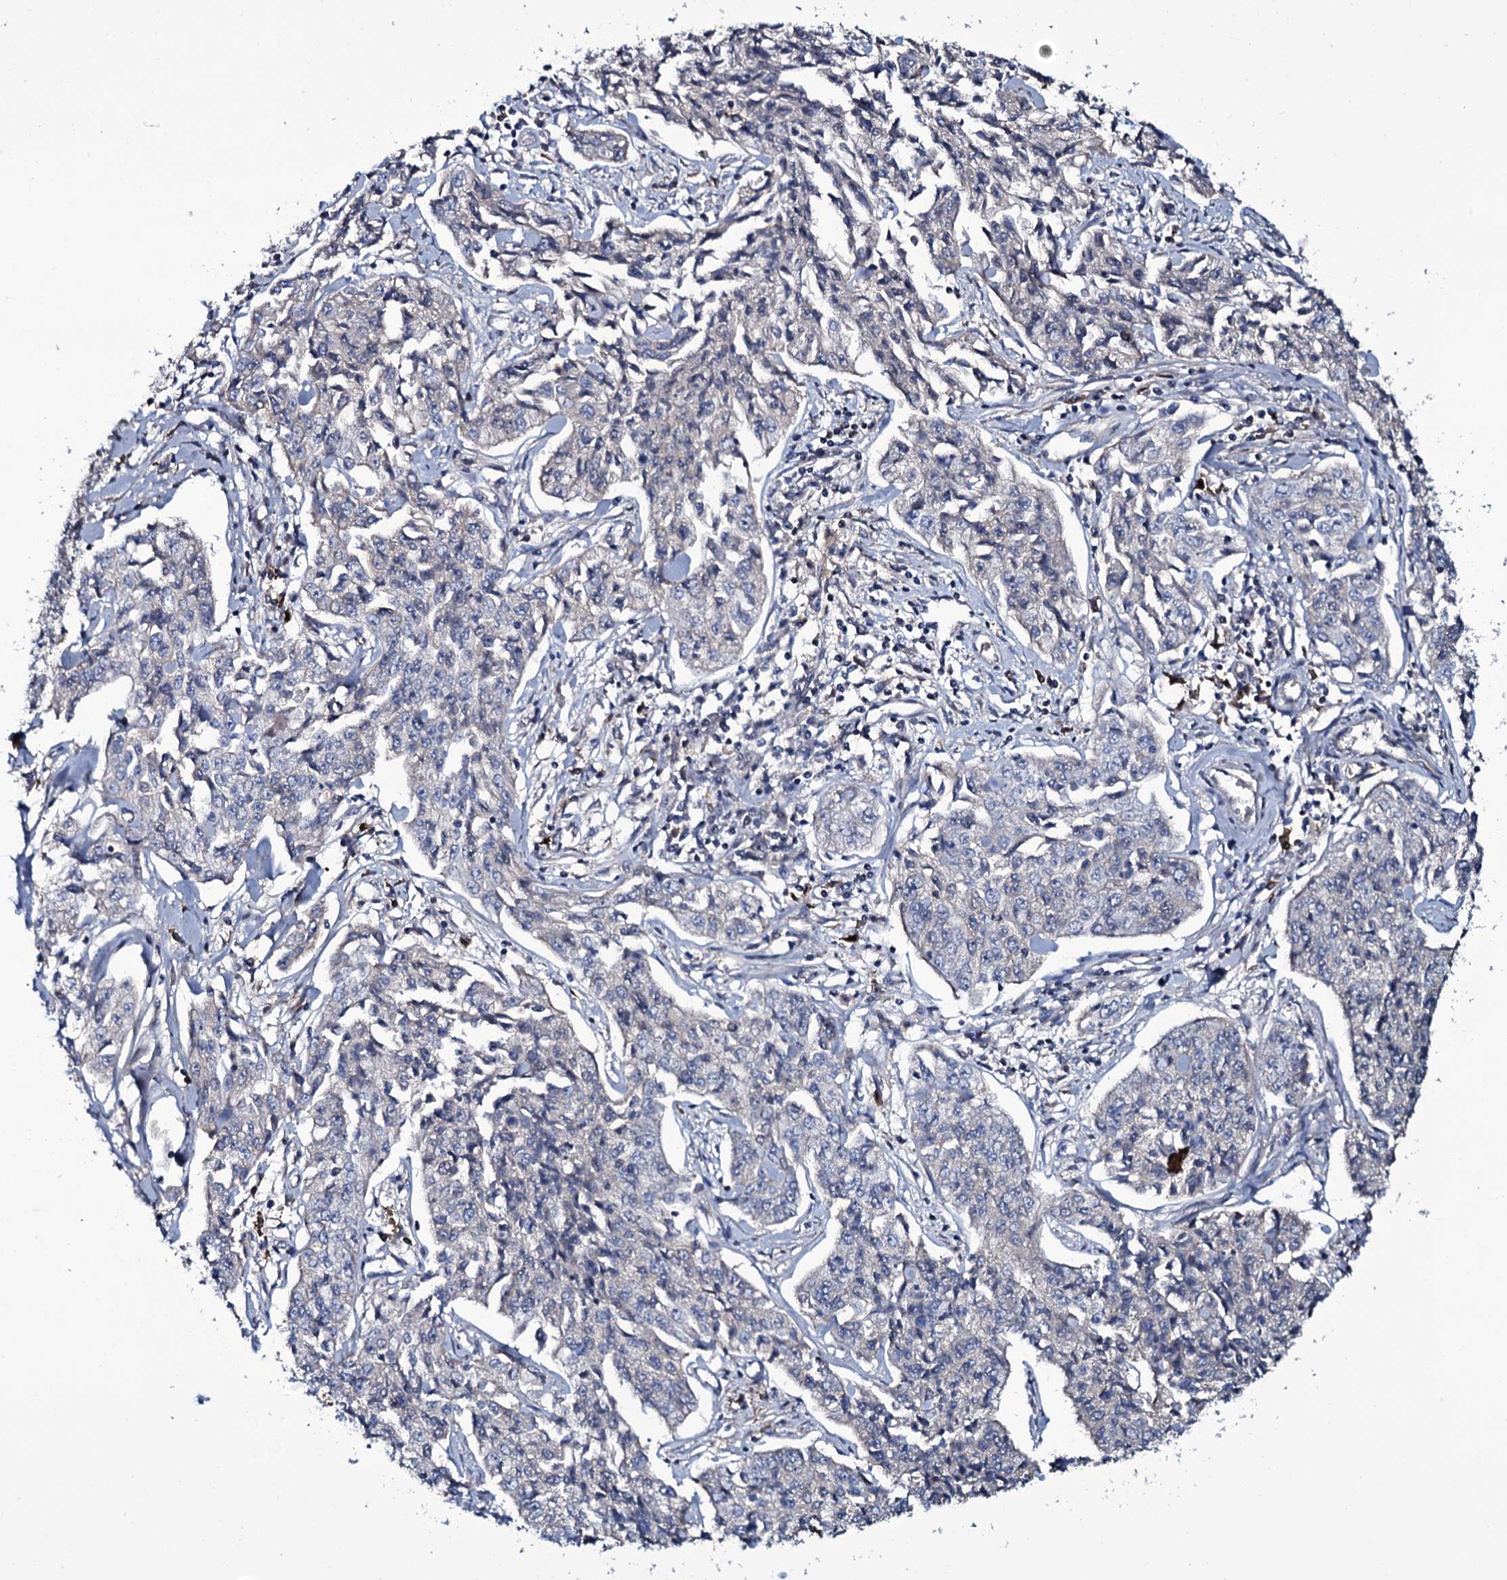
{"staining": {"intensity": "negative", "quantity": "none", "location": "none"}, "tissue": "cervical cancer", "cell_type": "Tumor cells", "image_type": "cancer", "snomed": [{"axis": "morphology", "description": "Squamous cell carcinoma, NOS"}, {"axis": "topography", "description": "Cervix"}], "caption": "Photomicrograph shows no protein positivity in tumor cells of cervical squamous cell carcinoma tissue.", "gene": "LYG2", "patient": {"sex": "female", "age": 35}}